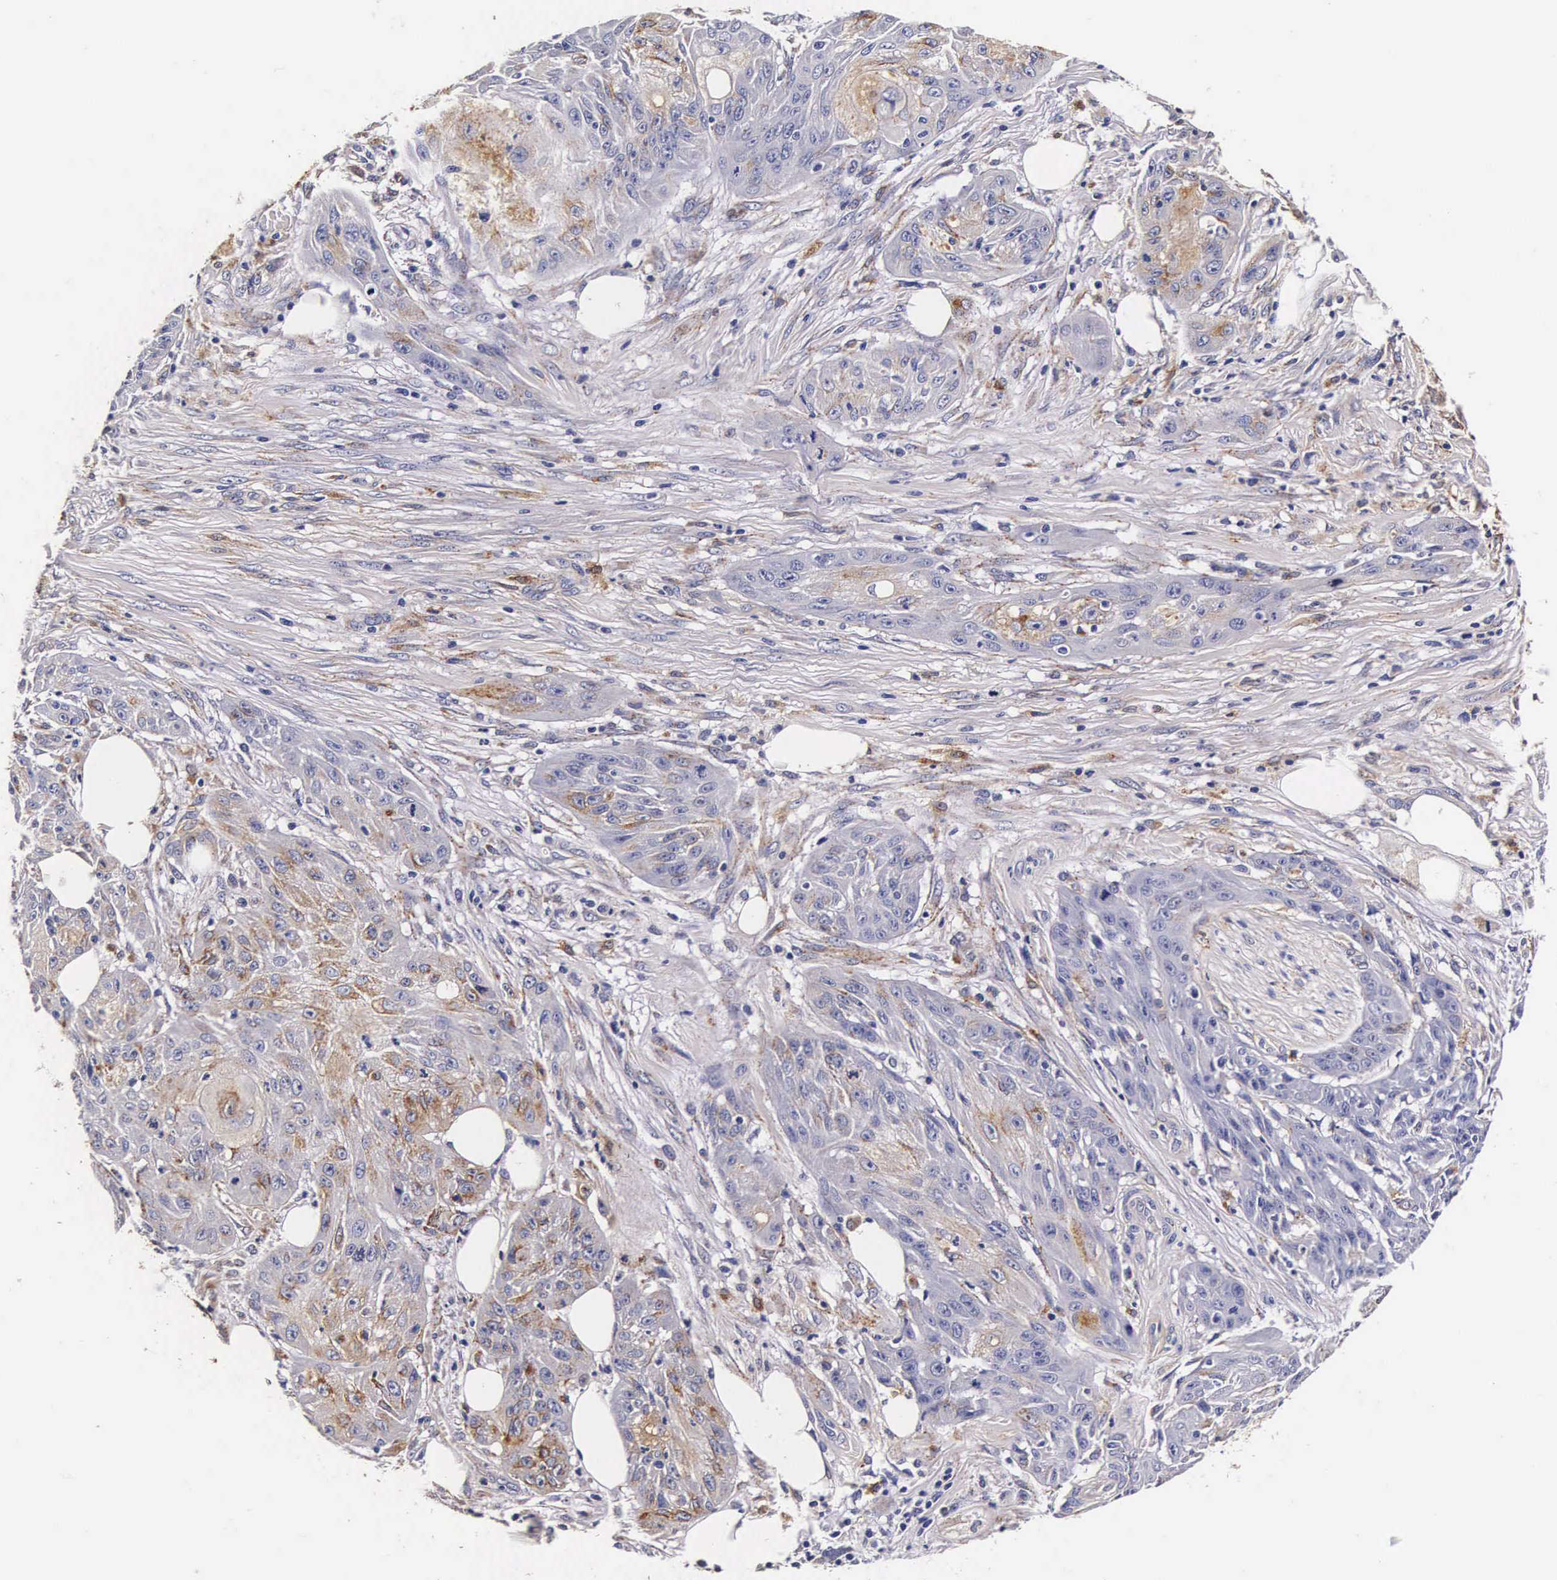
{"staining": {"intensity": "moderate", "quantity": "25%-75%", "location": "cytoplasmic/membranous"}, "tissue": "skin cancer", "cell_type": "Tumor cells", "image_type": "cancer", "snomed": [{"axis": "morphology", "description": "Squamous cell carcinoma, NOS"}, {"axis": "topography", "description": "Skin"}], "caption": "A high-resolution image shows immunohistochemistry (IHC) staining of skin cancer (squamous cell carcinoma), which exhibits moderate cytoplasmic/membranous positivity in approximately 25%-75% of tumor cells. (DAB (3,3'-diaminobenzidine) = brown stain, brightfield microscopy at high magnification).", "gene": "CTSB", "patient": {"sex": "female", "age": 88}}